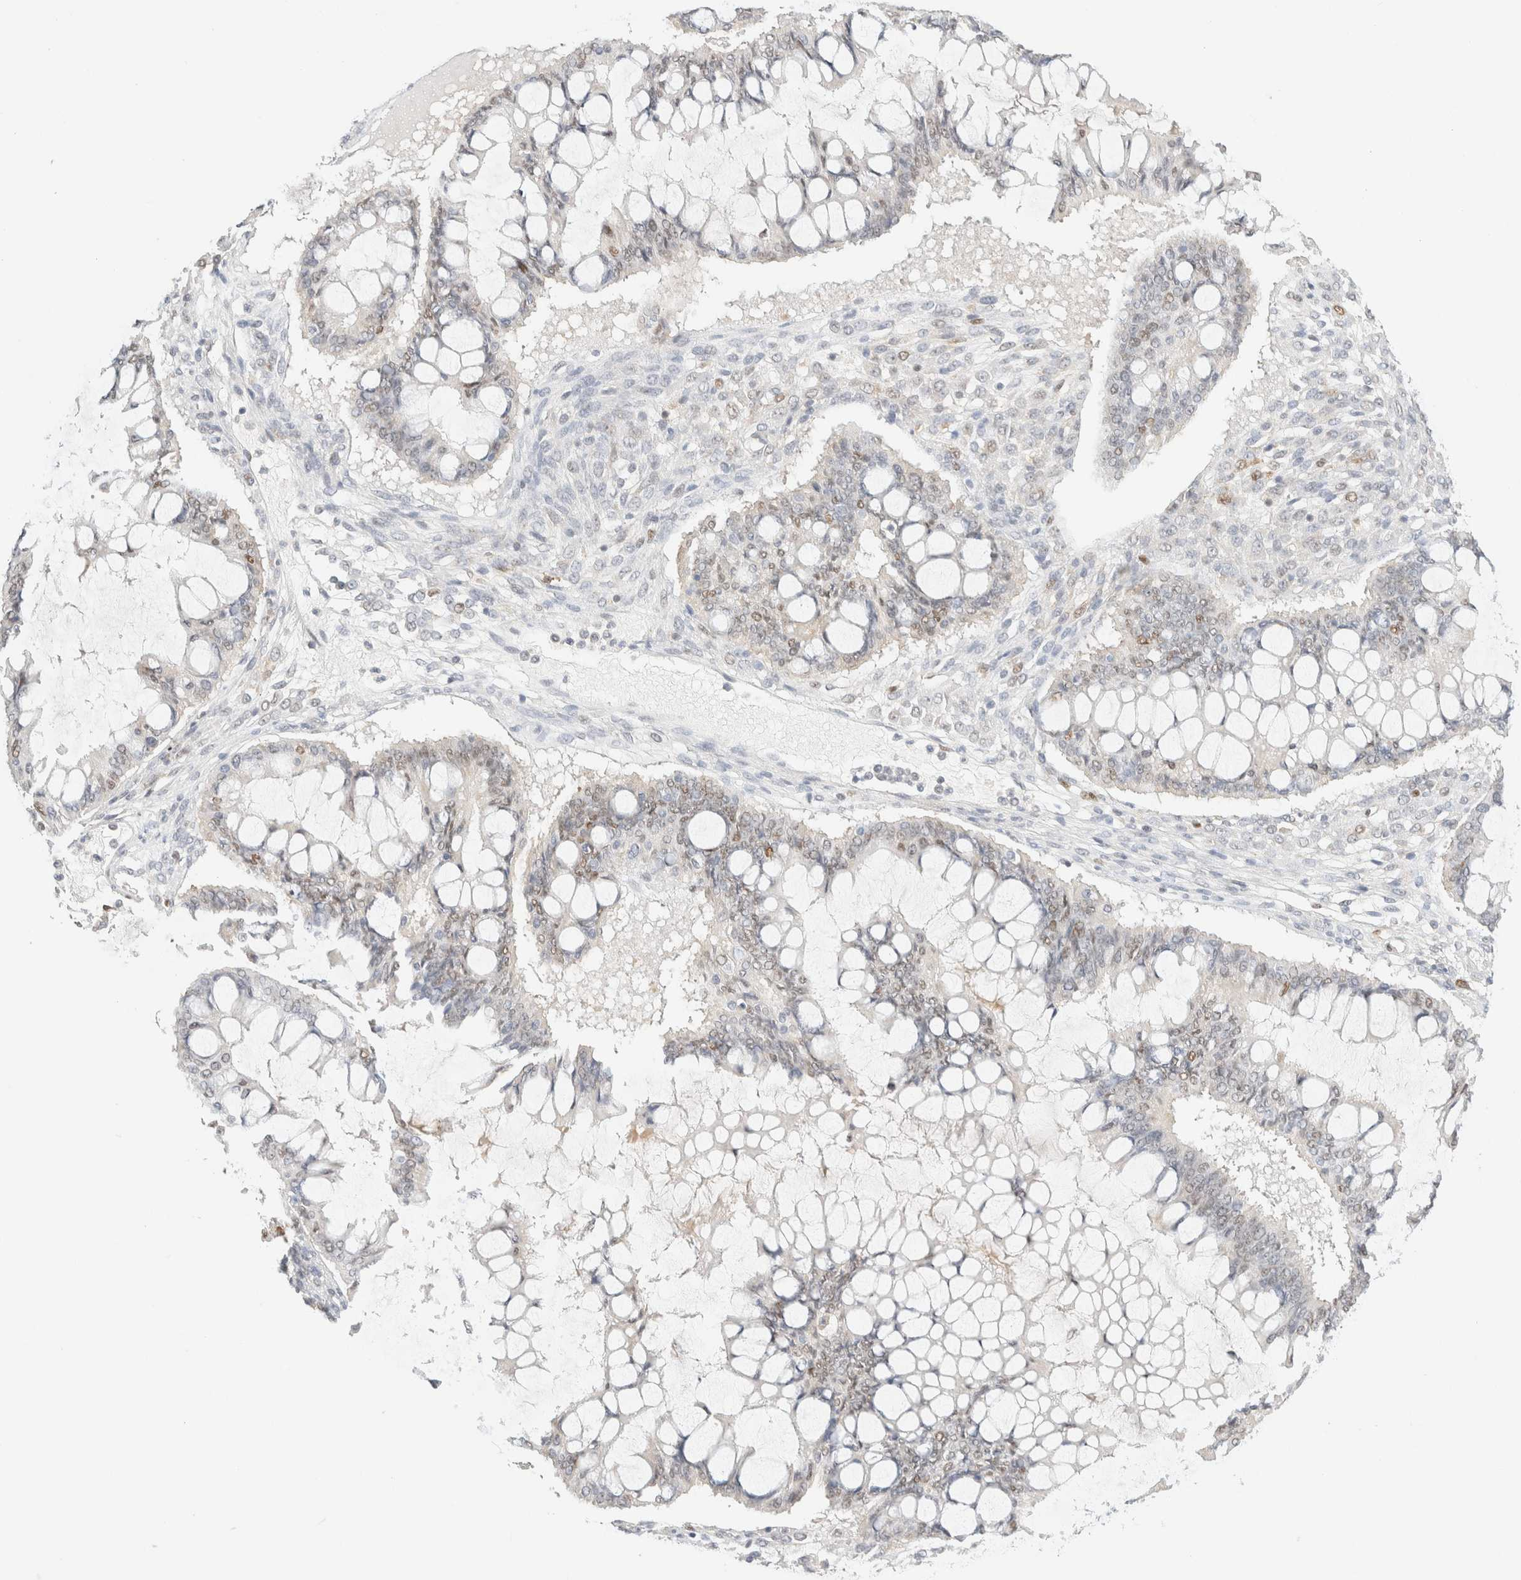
{"staining": {"intensity": "weak", "quantity": "<25%", "location": "nuclear"}, "tissue": "ovarian cancer", "cell_type": "Tumor cells", "image_type": "cancer", "snomed": [{"axis": "morphology", "description": "Cystadenocarcinoma, mucinous, NOS"}, {"axis": "topography", "description": "Ovary"}], "caption": "DAB immunohistochemical staining of ovarian cancer (mucinous cystadenocarcinoma) shows no significant positivity in tumor cells.", "gene": "DDB2", "patient": {"sex": "female", "age": 73}}